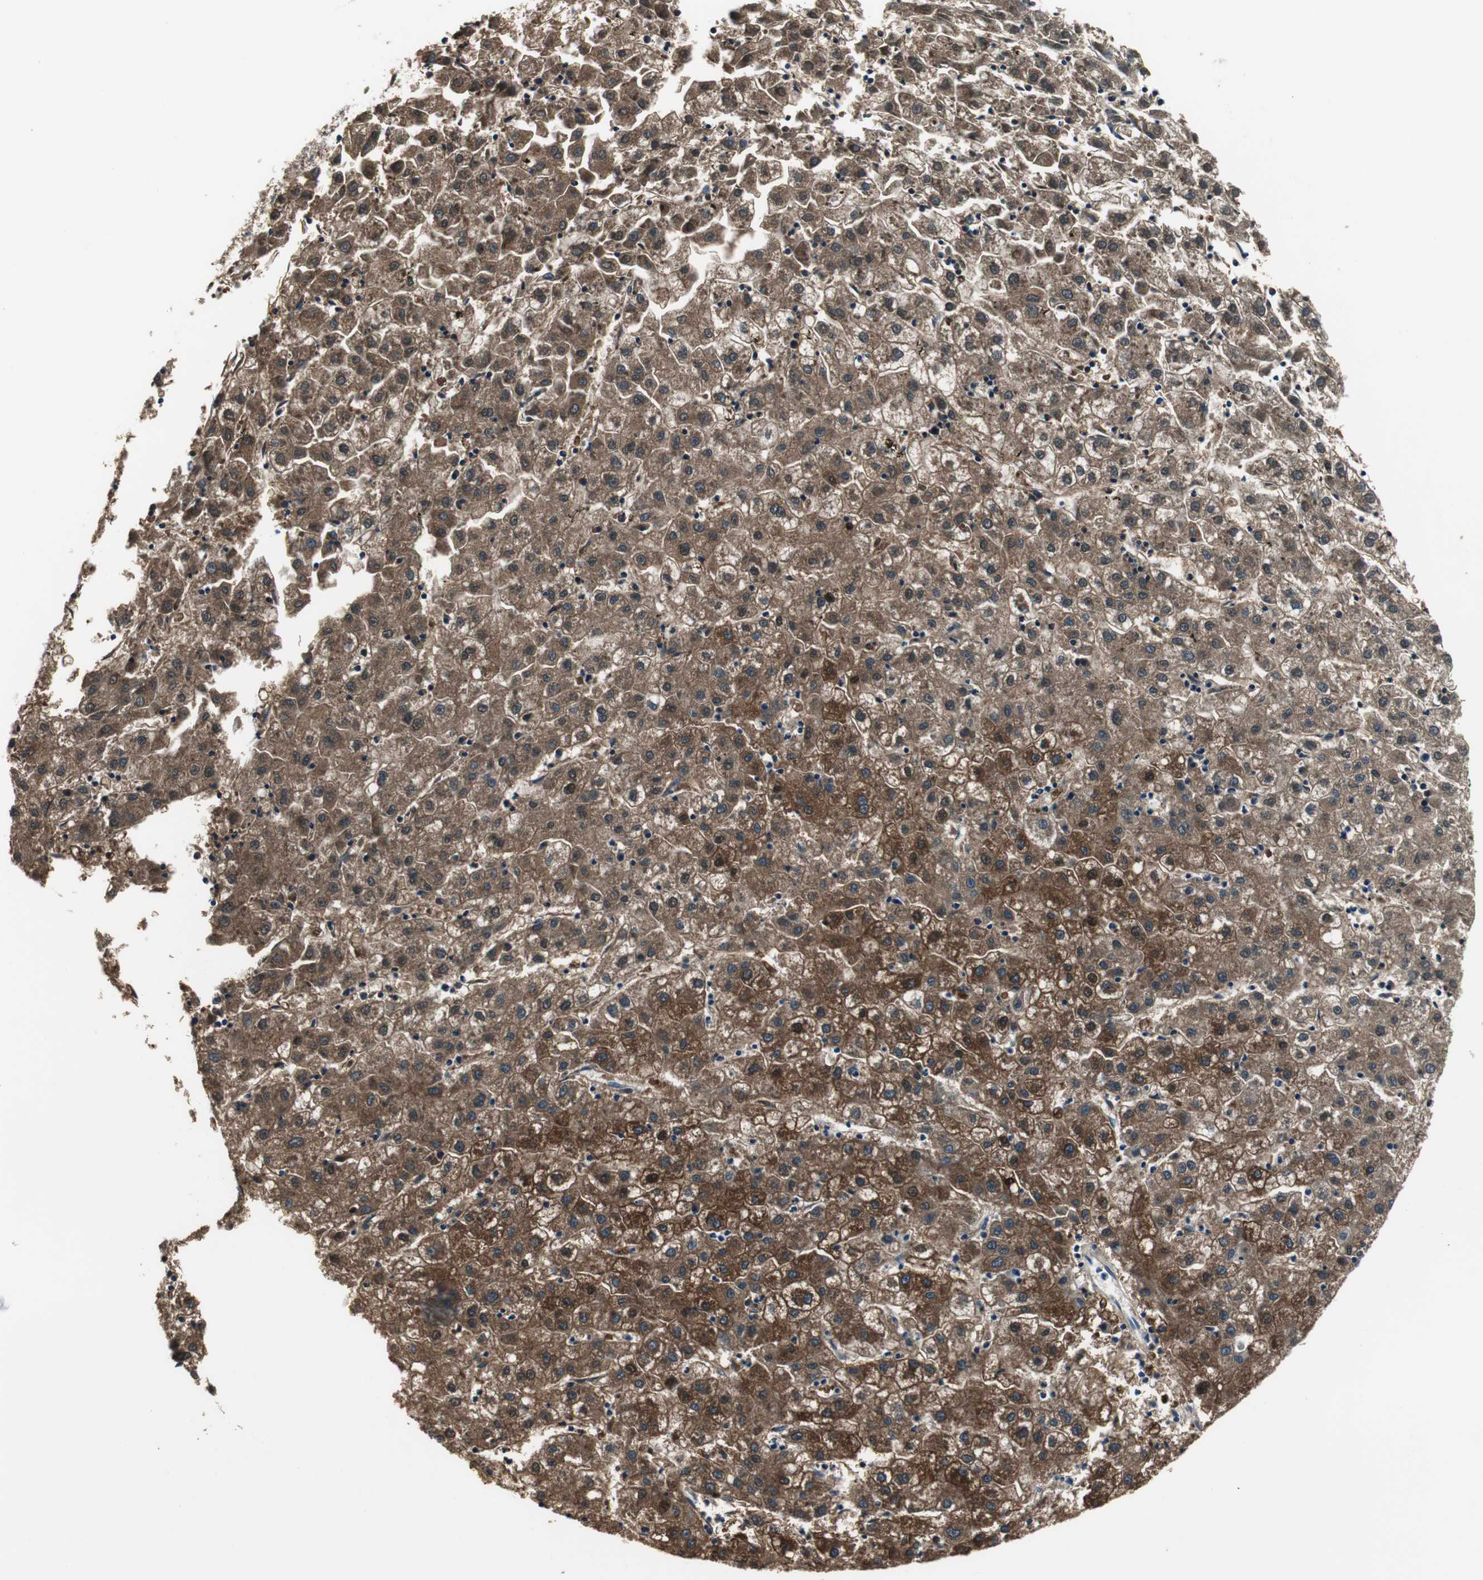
{"staining": {"intensity": "strong", "quantity": ">75%", "location": "cytoplasmic/membranous,nuclear"}, "tissue": "liver cancer", "cell_type": "Tumor cells", "image_type": "cancer", "snomed": [{"axis": "morphology", "description": "Carcinoma, Hepatocellular, NOS"}, {"axis": "topography", "description": "Liver"}], "caption": "A brown stain labels strong cytoplasmic/membranous and nuclear staining of a protein in human hepatocellular carcinoma (liver) tumor cells. The protein is stained brown, and the nuclei are stained in blue (DAB IHC with brightfield microscopy, high magnification).", "gene": "FBP1", "patient": {"sex": "male", "age": 72}}